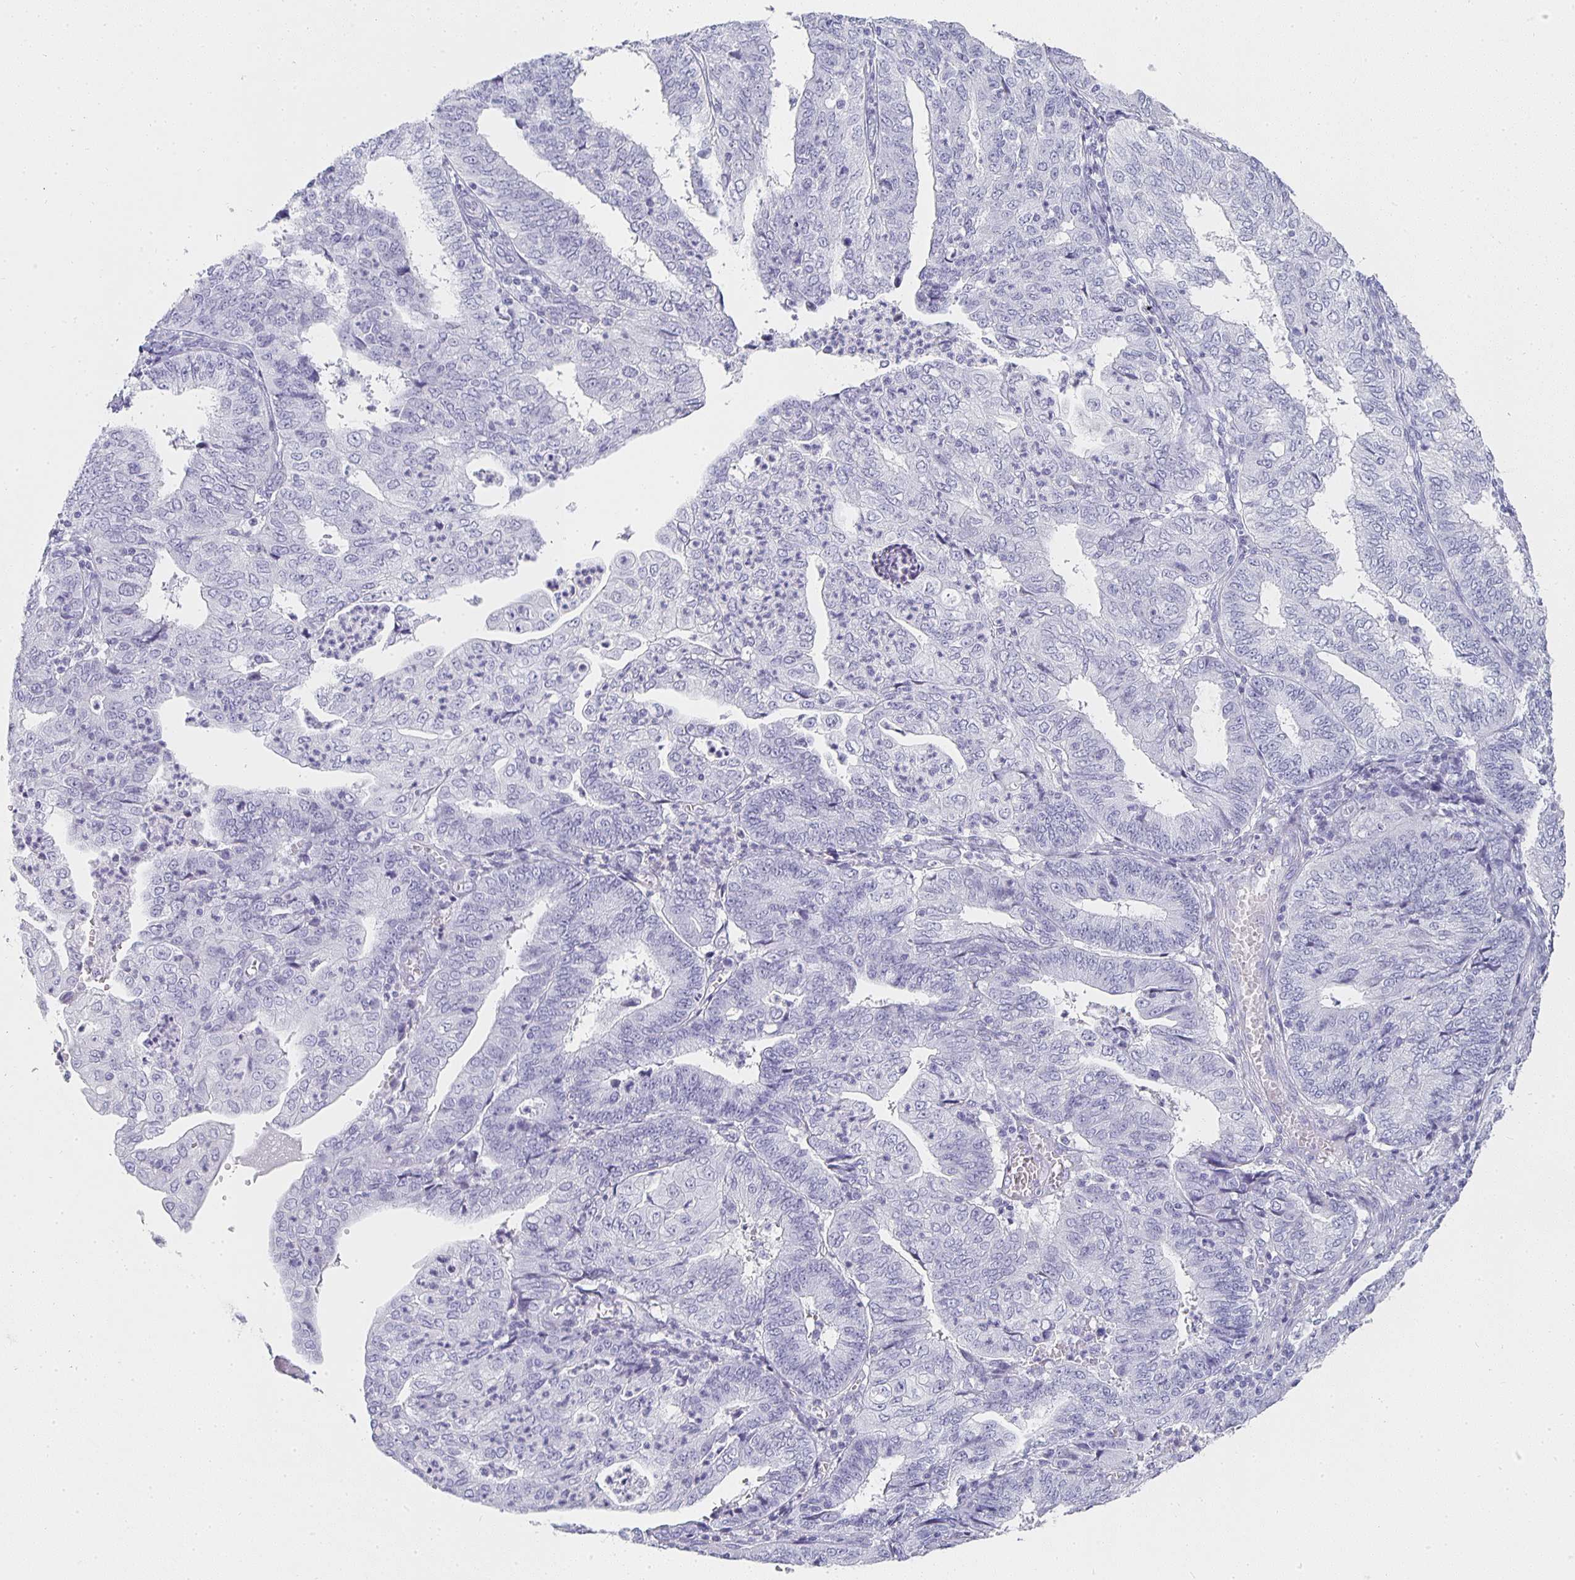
{"staining": {"intensity": "negative", "quantity": "none", "location": "none"}, "tissue": "endometrial cancer", "cell_type": "Tumor cells", "image_type": "cancer", "snomed": [{"axis": "morphology", "description": "Adenocarcinoma, NOS"}, {"axis": "topography", "description": "Endometrium"}], "caption": "This is an immunohistochemistry micrograph of human adenocarcinoma (endometrial). There is no expression in tumor cells.", "gene": "TPSD1", "patient": {"sex": "female", "age": 56}}